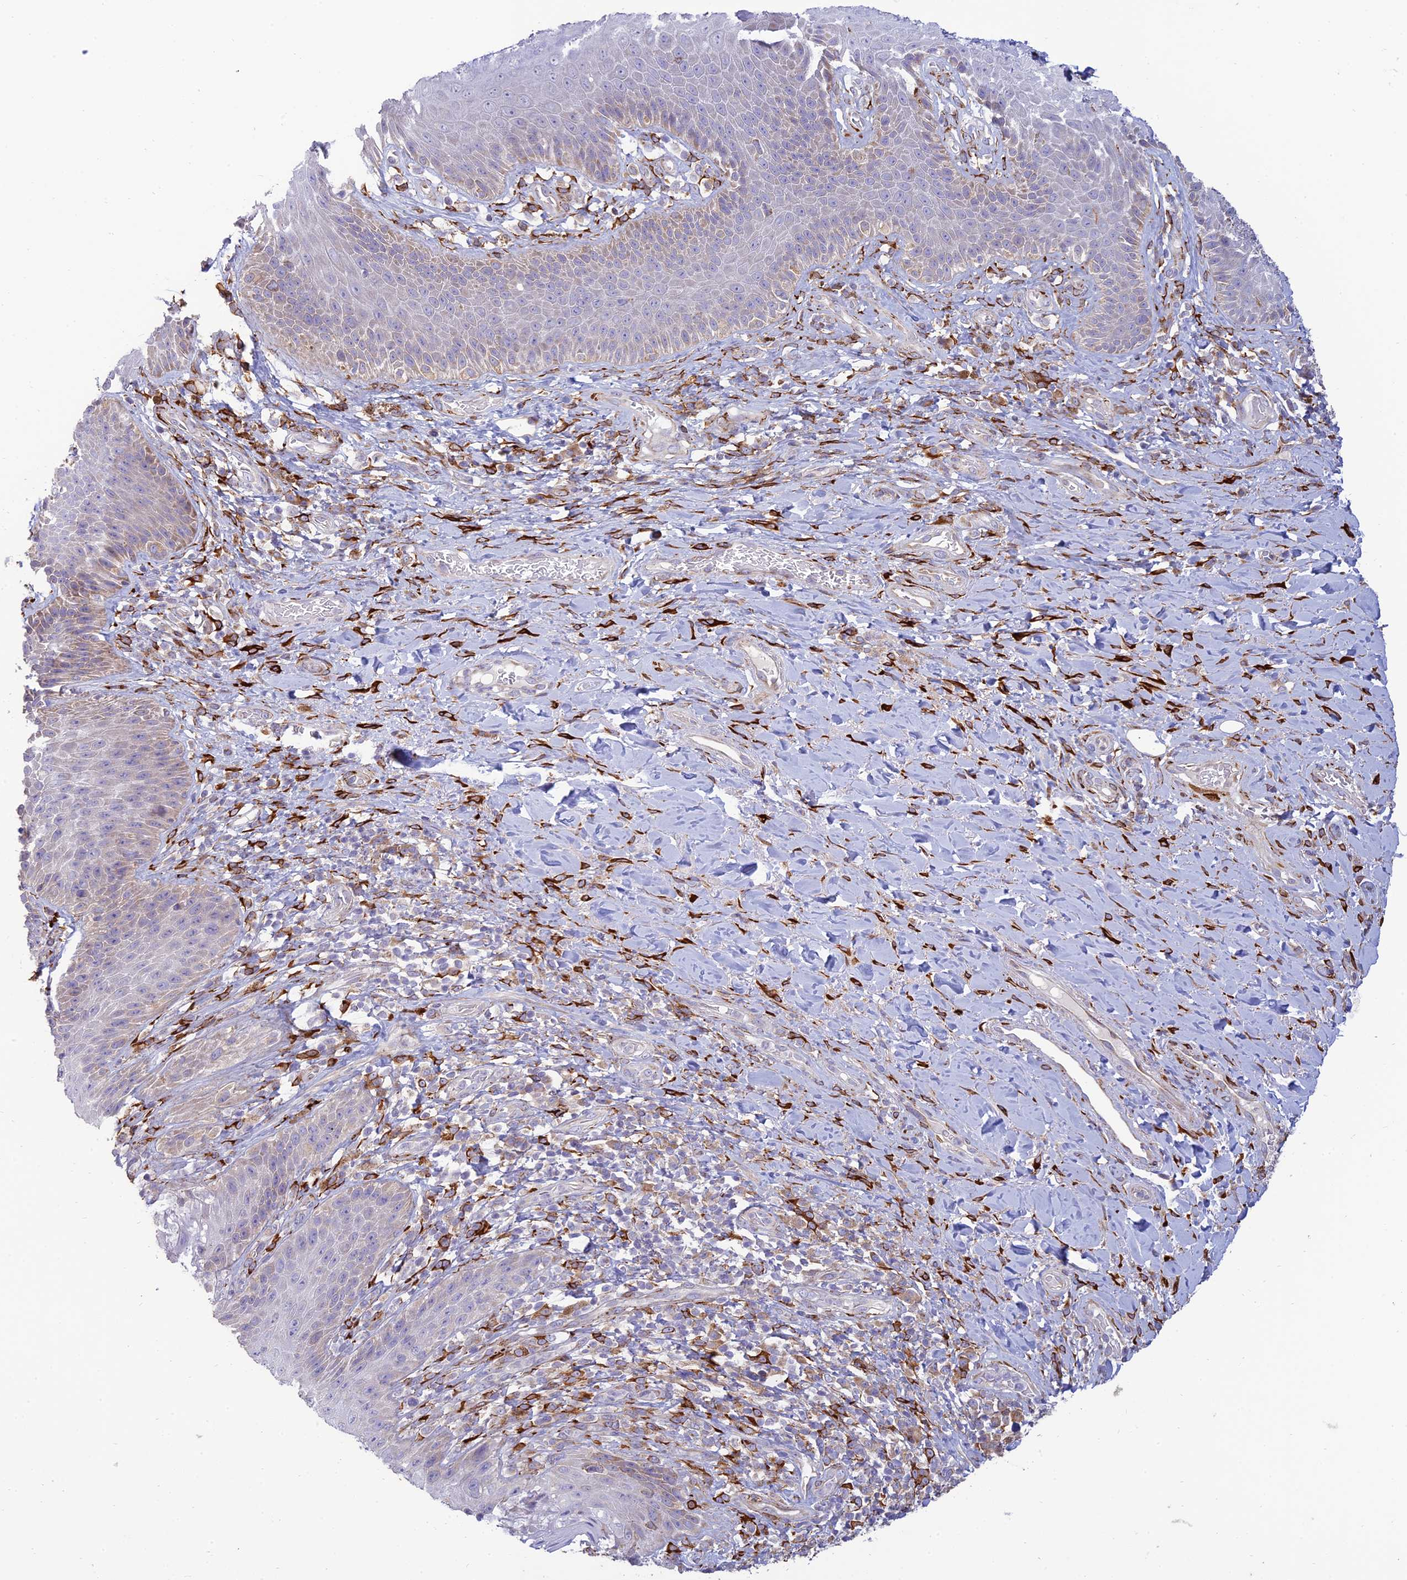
{"staining": {"intensity": "moderate", "quantity": "<25%", "location": "cytoplasmic/membranous"}, "tissue": "skin", "cell_type": "Epidermal cells", "image_type": "normal", "snomed": [{"axis": "morphology", "description": "Normal tissue, NOS"}, {"axis": "topography", "description": "Anal"}], "caption": "Immunohistochemical staining of unremarkable skin demonstrates low levels of moderate cytoplasmic/membranous positivity in approximately <25% of epidermal cells. The protein of interest is shown in brown color, while the nuclei are stained blue.", "gene": "RCN3", "patient": {"sex": "female", "age": 89}}